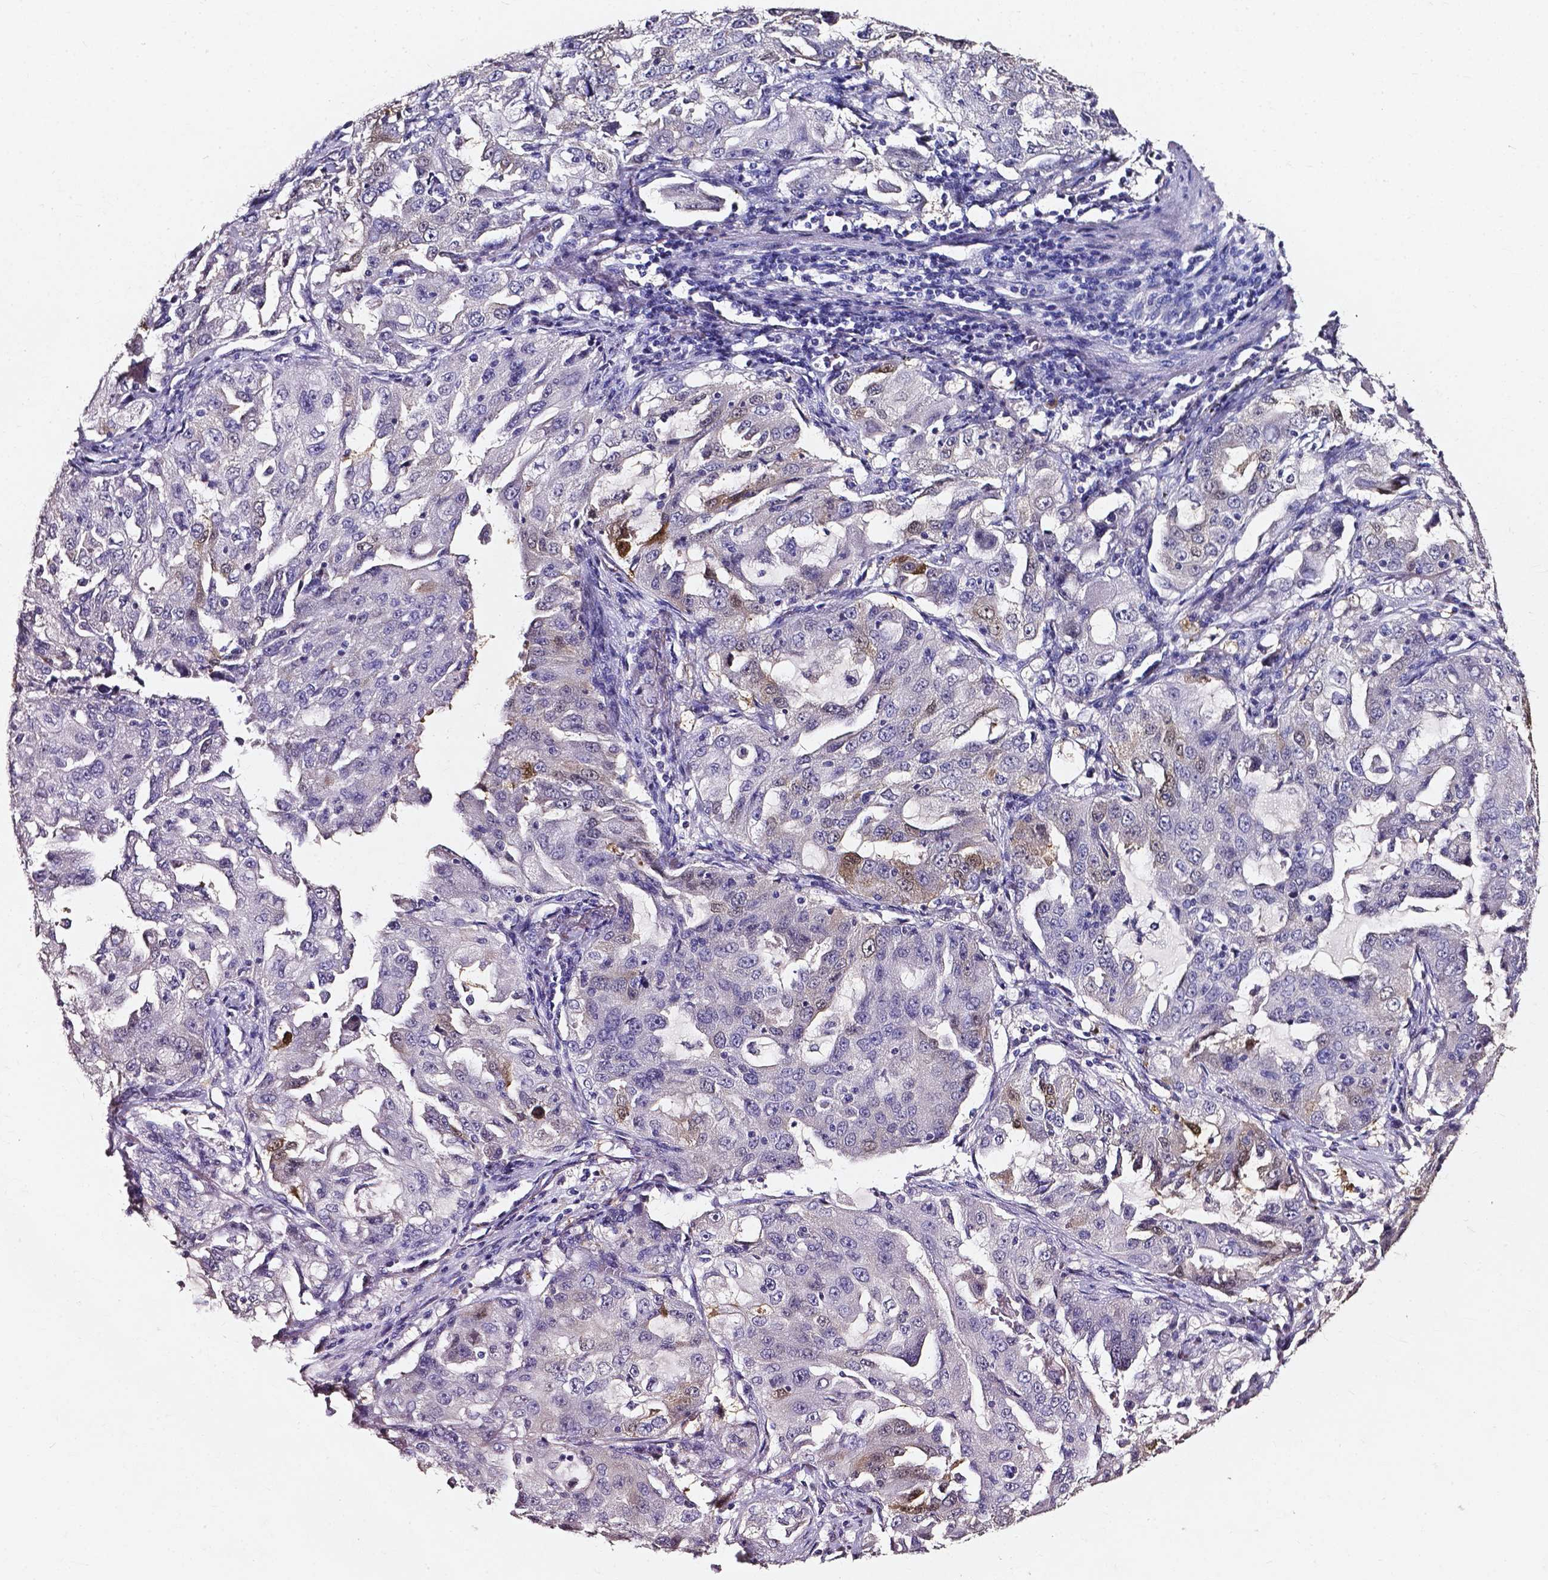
{"staining": {"intensity": "moderate", "quantity": "<25%", "location": "cytoplasmic/membranous,nuclear"}, "tissue": "lung cancer", "cell_type": "Tumor cells", "image_type": "cancer", "snomed": [{"axis": "morphology", "description": "Adenocarcinoma, NOS"}, {"axis": "topography", "description": "Lung"}], "caption": "This image reveals immunohistochemistry staining of lung cancer, with low moderate cytoplasmic/membranous and nuclear positivity in about <25% of tumor cells.", "gene": "AKR1B10", "patient": {"sex": "female", "age": 61}}